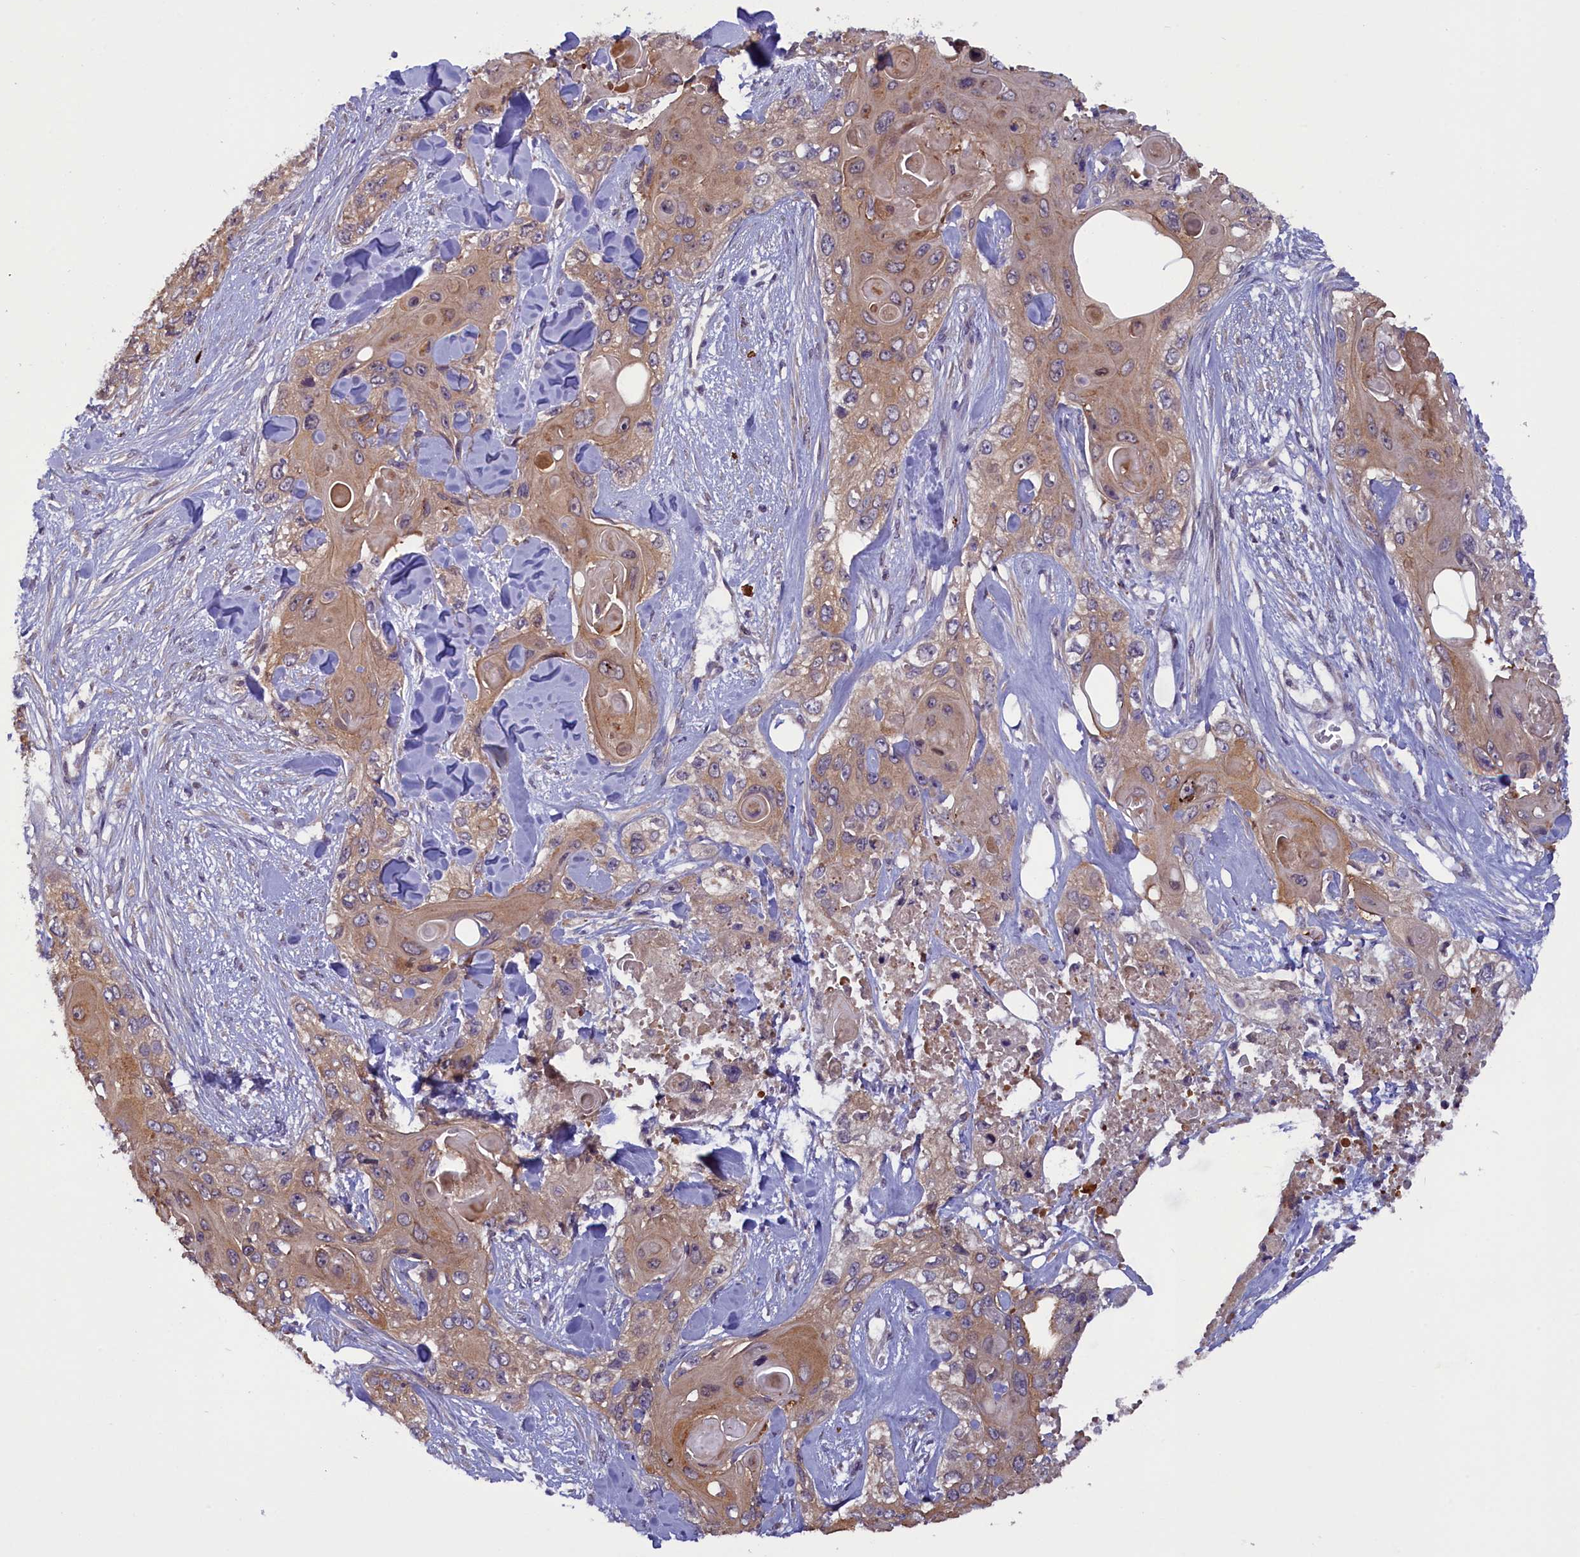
{"staining": {"intensity": "moderate", "quantity": ">75%", "location": "cytoplasmic/membranous"}, "tissue": "skin cancer", "cell_type": "Tumor cells", "image_type": "cancer", "snomed": [{"axis": "morphology", "description": "Normal tissue, NOS"}, {"axis": "morphology", "description": "Squamous cell carcinoma, NOS"}, {"axis": "topography", "description": "Skin"}], "caption": "Tumor cells exhibit medium levels of moderate cytoplasmic/membranous positivity in about >75% of cells in human skin cancer.", "gene": "CCDC9B", "patient": {"sex": "male", "age": 72}}